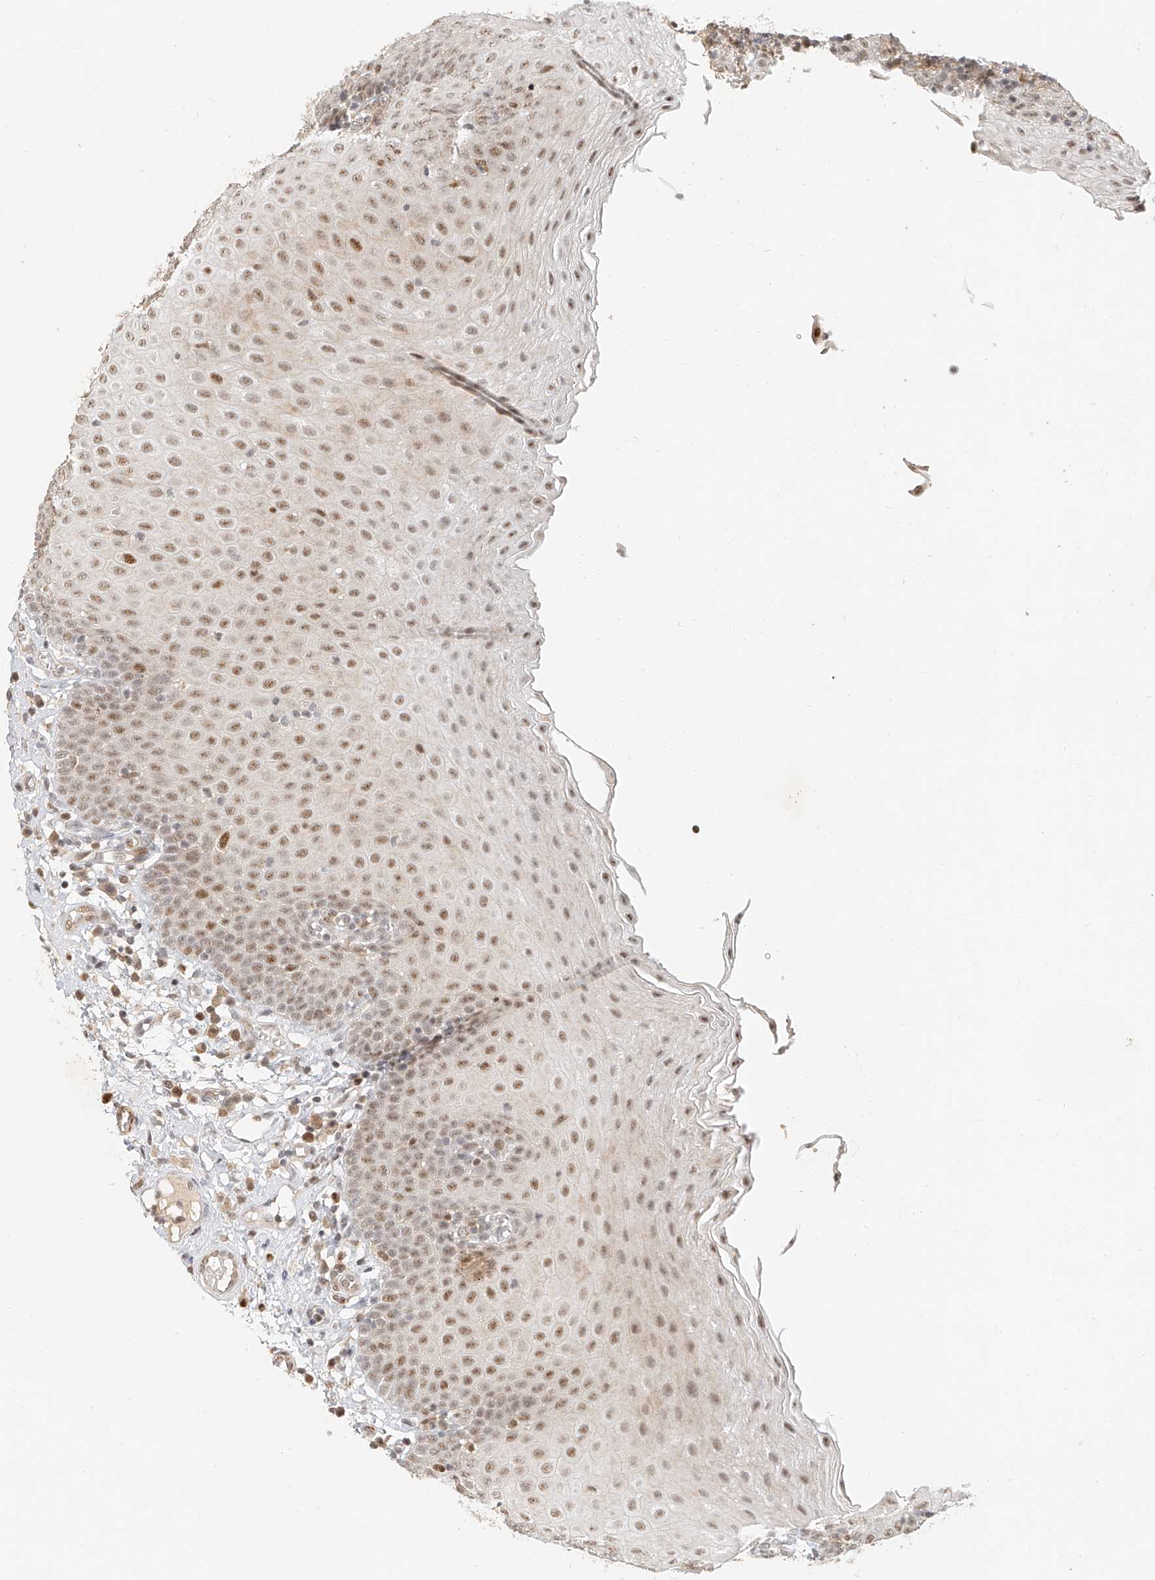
{"staining": {"intensity": "moderate", "quantity": "25%-75%", "location": "nuclear"}, "tissue": "tonsil", "cell_type": "Germinal center cells", "image_type": "normal", "snomed": [{"axis": "morphology", "description": "Normal tissue, NOS"}, {"axis": "topography", "description": "Tonsil"}], "caption": "Immunohistochemical staining of normal tonsil shows moderate nuclear protein expression in approximately 25%-75% of germinal center cells.", "gene": "CXorf58", "patient": {"sex": "female", "age": 19}}